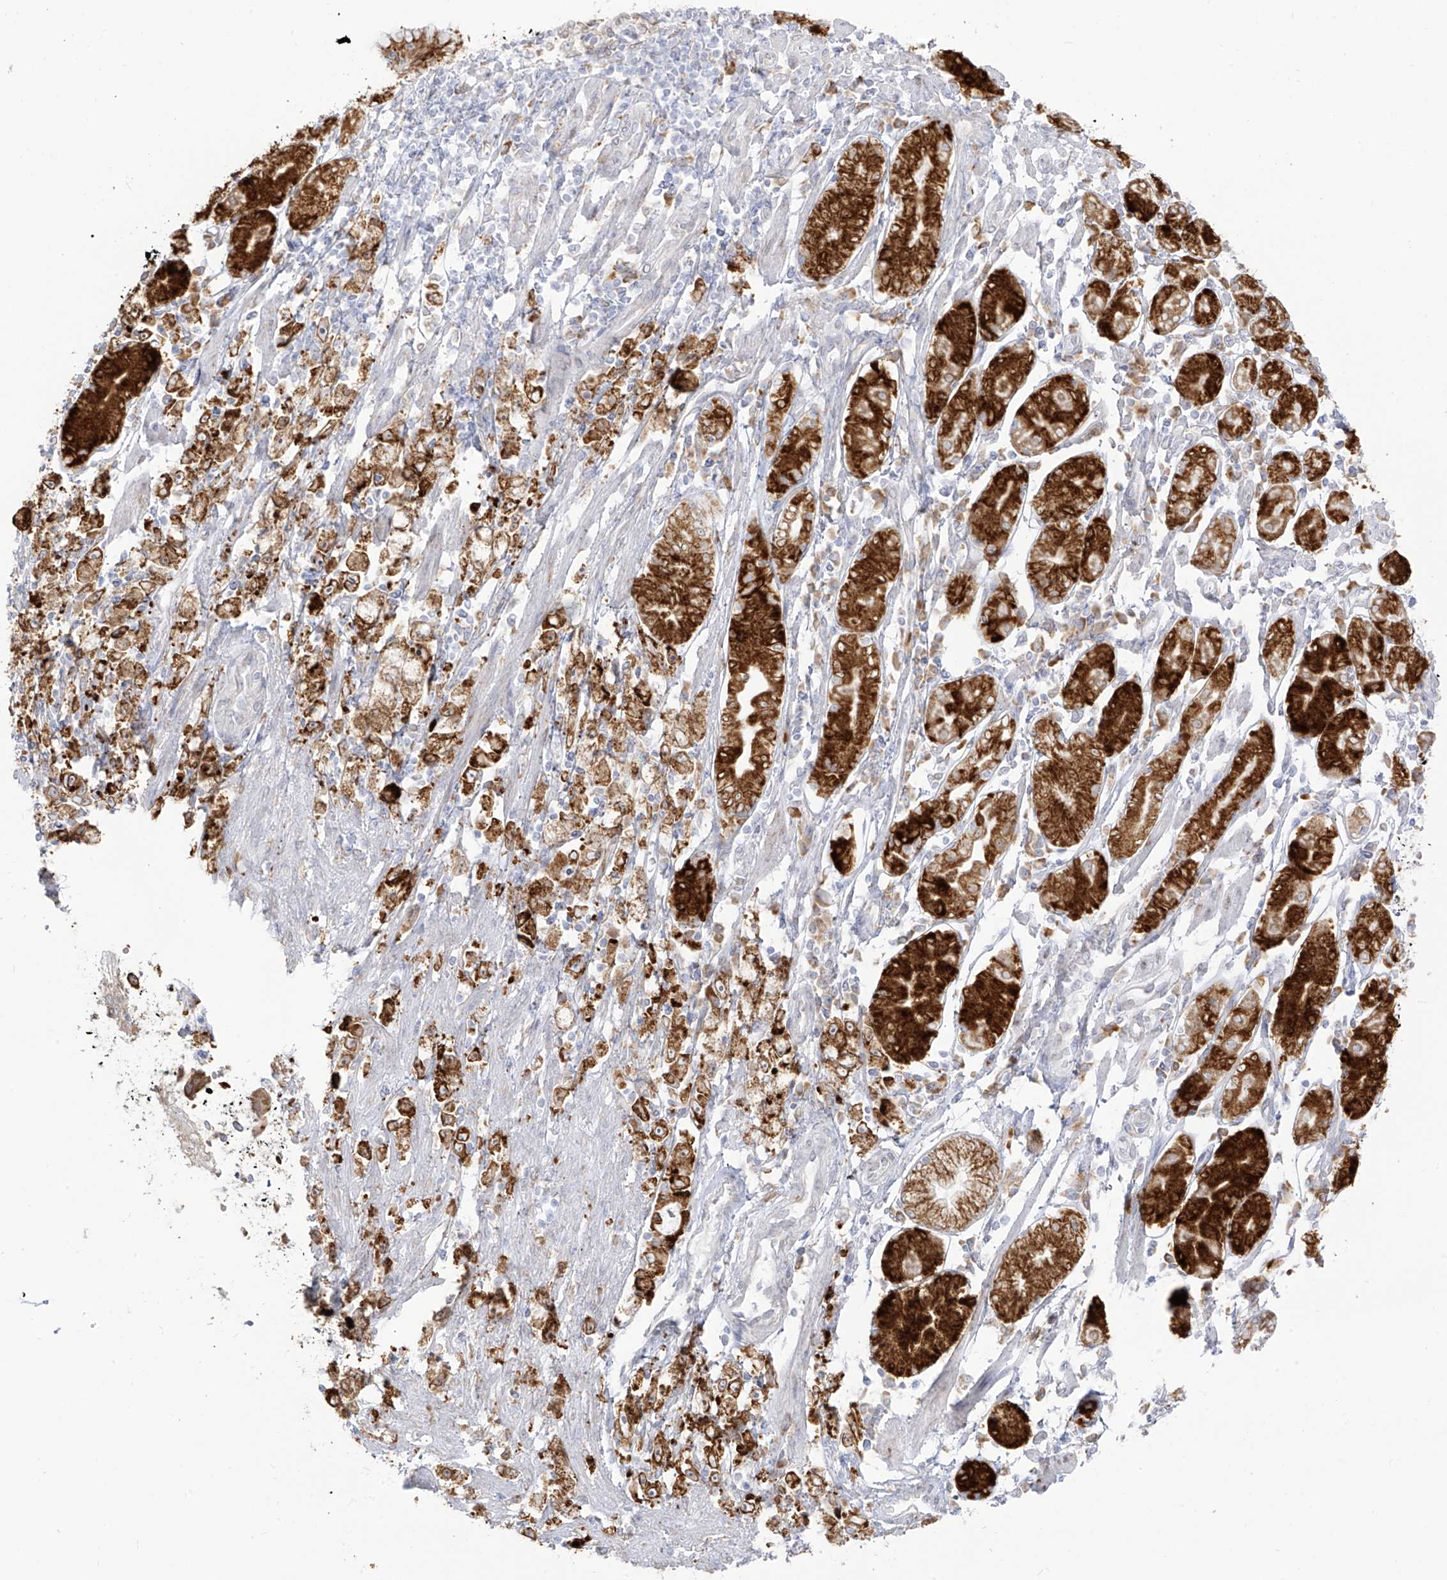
{"staining": {"intensity": "moderate", "quantity": ">75%", "location": "cytoplasmic/membranous"}, "tissue": "stomach cancer", "cell_type": "Tumor cells", "image_type": "cancer", "snomed": [{"axis": "morphology", "description": "Adenocarcinoma, NOS"}, {"axis": "topography", "description": "Stomach"}], "caption": "A brown stain labels moderate cytoplasmic/membranous staining of a protein in stomach cancer tumor cells.", "gene": "LRRC59", "patient": {"sex": "female", "age": 59}}